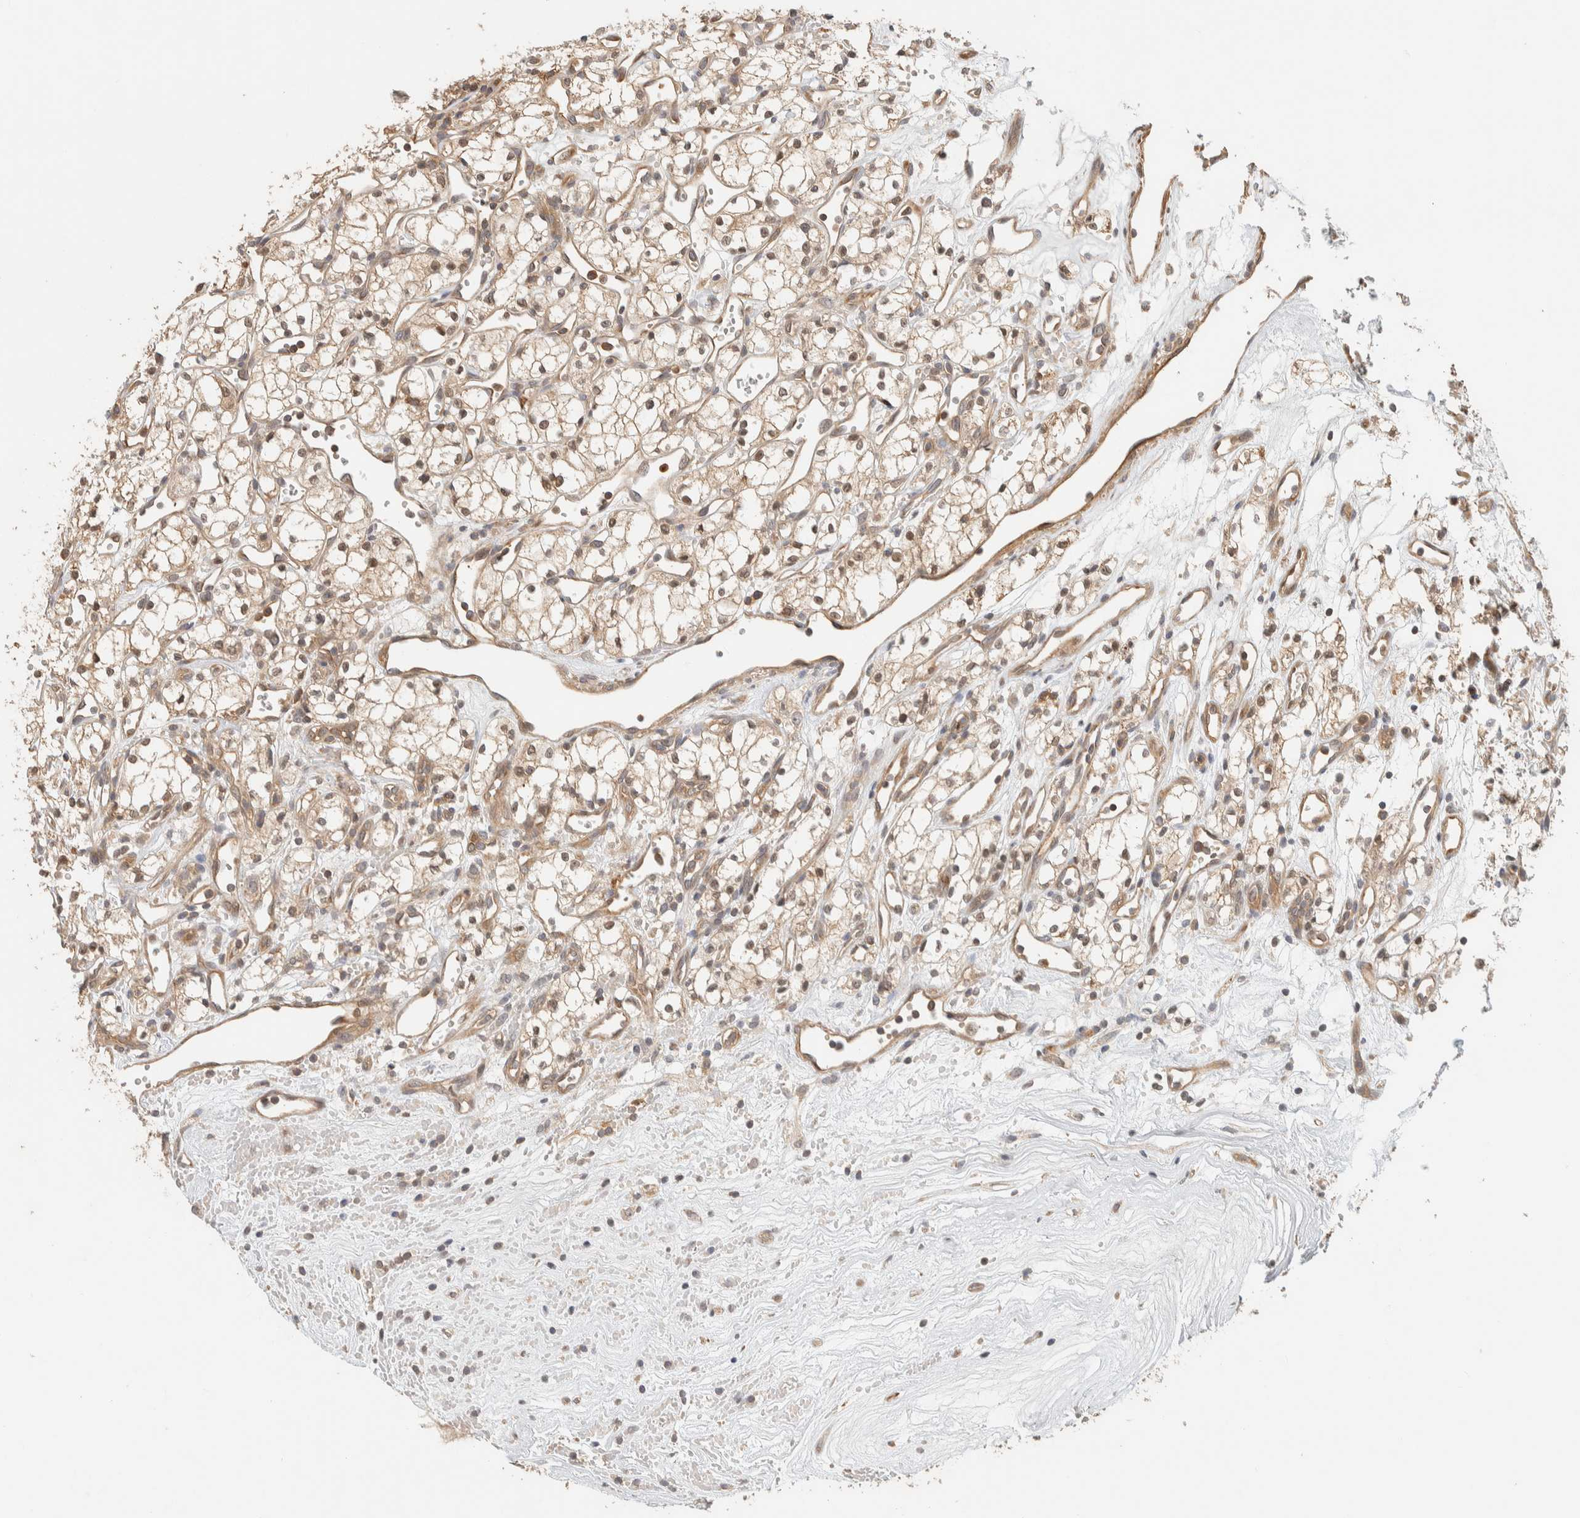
{"staining": {"intensity": "moderate", "quantity": ">75%", "location": "cytoplasmic/membranous,nuclear"}, "tissue": "renal cancer", "cell_type": "Tumor cells", "image_type": "cancer", "snomed": [{"axis": "morphology", "description": "Adenocarcinoma, NOS"}, {"axis": "topography", "description": "Kidney"}], "caption": "Immunohistochemistry image of neoplastic tissue: human renal cancer (adenocarcinoma) stained using immunohistochemistry (IHC) reveals medium levels of moderate protein expression localized specifically in the cytoplasmic/membranous and nuclear of tumor cells, appearing as a cytoplasmic/membranous and nuclear brown color.", "gene": "ADSS2", "patient": {"sex": "male", "age": 59}}